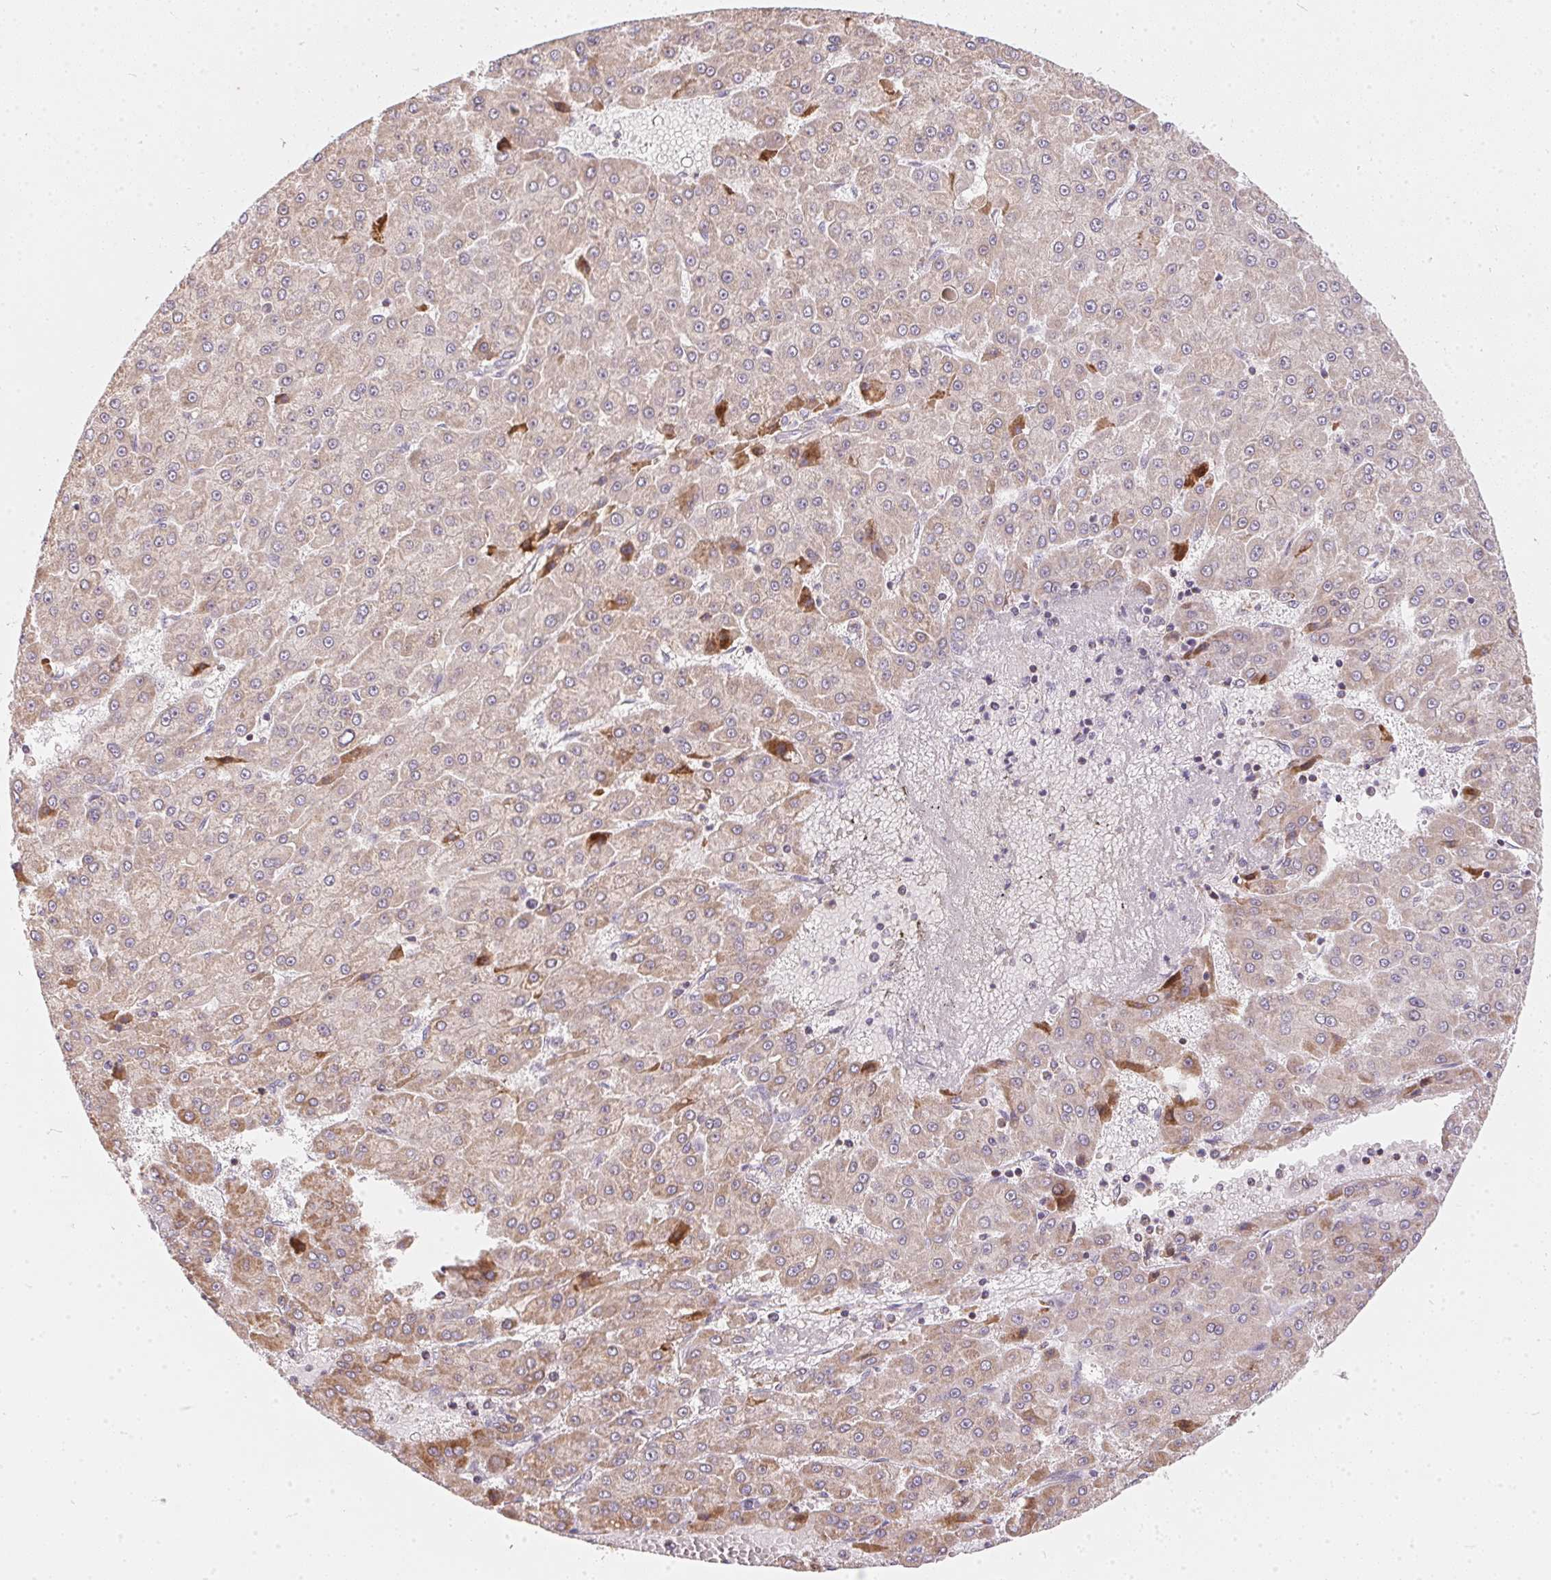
{"staining": {"intensity": "strong", "quantity": "<25%", "location": "cytoplasmic/membranous"}, "tissue": "liver cancer", "cell_type": "Tumor cells", "image_type": "cancer", "snomed": [{"axis": "morphology", "description": "Carcinoma, Hepatocellular, NOS"}, {"axis": "topography", "description": "Liver"}], "caption": "Hepatocellular carcinoma (liver) tissue exhibits strong cytoplasmic/membranous staining in about <25% of tumor cells, visualized by immunohistochemistry.", "gene": "VWA5B2", "patient": {"sex": "male", "age": 78}}